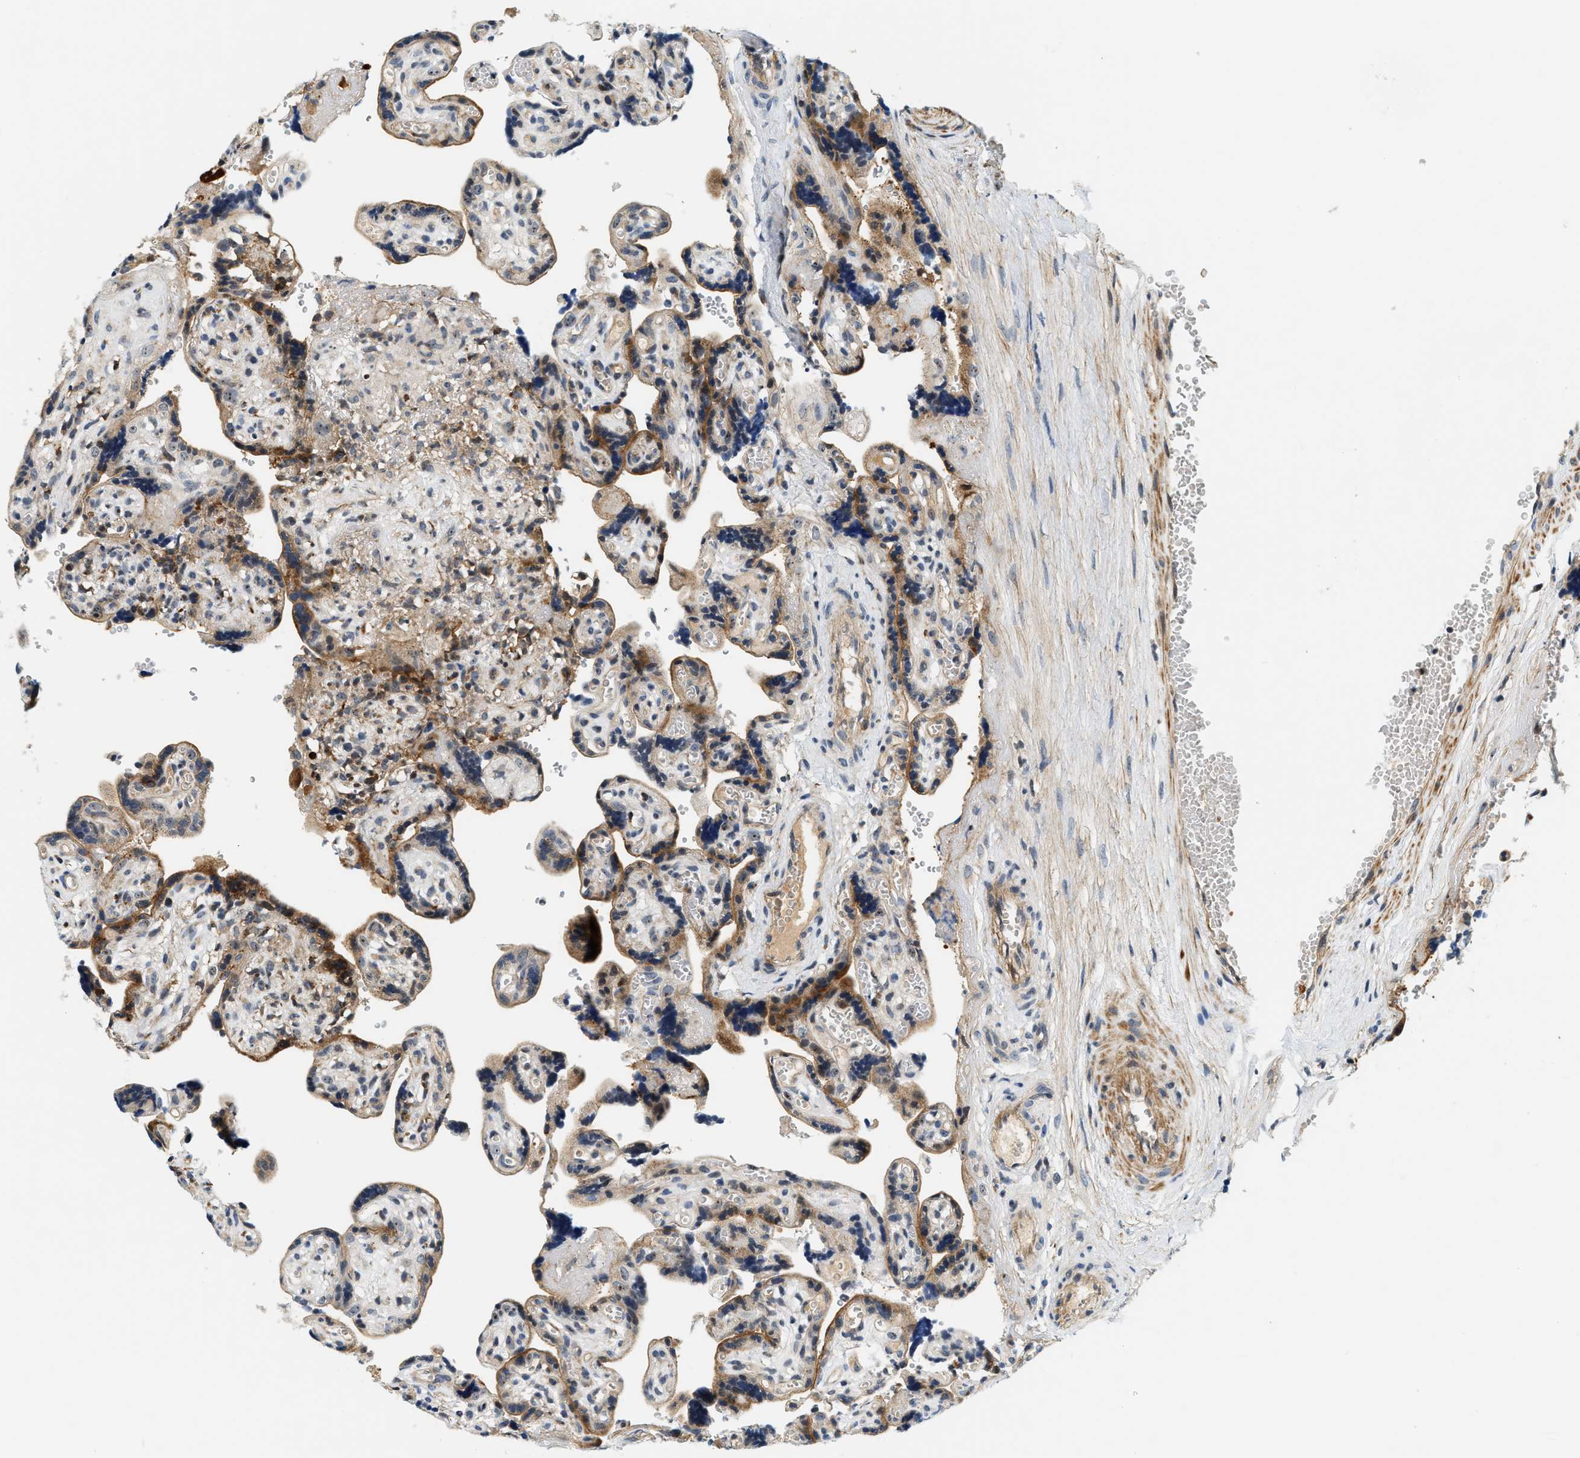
{"staining": {"intensity": "moderate", "quantity": ">75%", "location": "cytoplasmic/membranous"}, "tissue": "placenta", "cell_type": "Decidual cells", "image_type": "normal", "snomed": [{"axis": "morphology", "description": "Normal tissue, NOS"}, {"axis": "topography", "description": "Placenta"}], "caption": "Placenta stained with DAB IHC demonstrates medium levels of moderate cytoplasmic/membranous positivity in about >75% of decidual cells.", "gene": "SAMD9", "patient": {"sex": "female", "age": 30}}